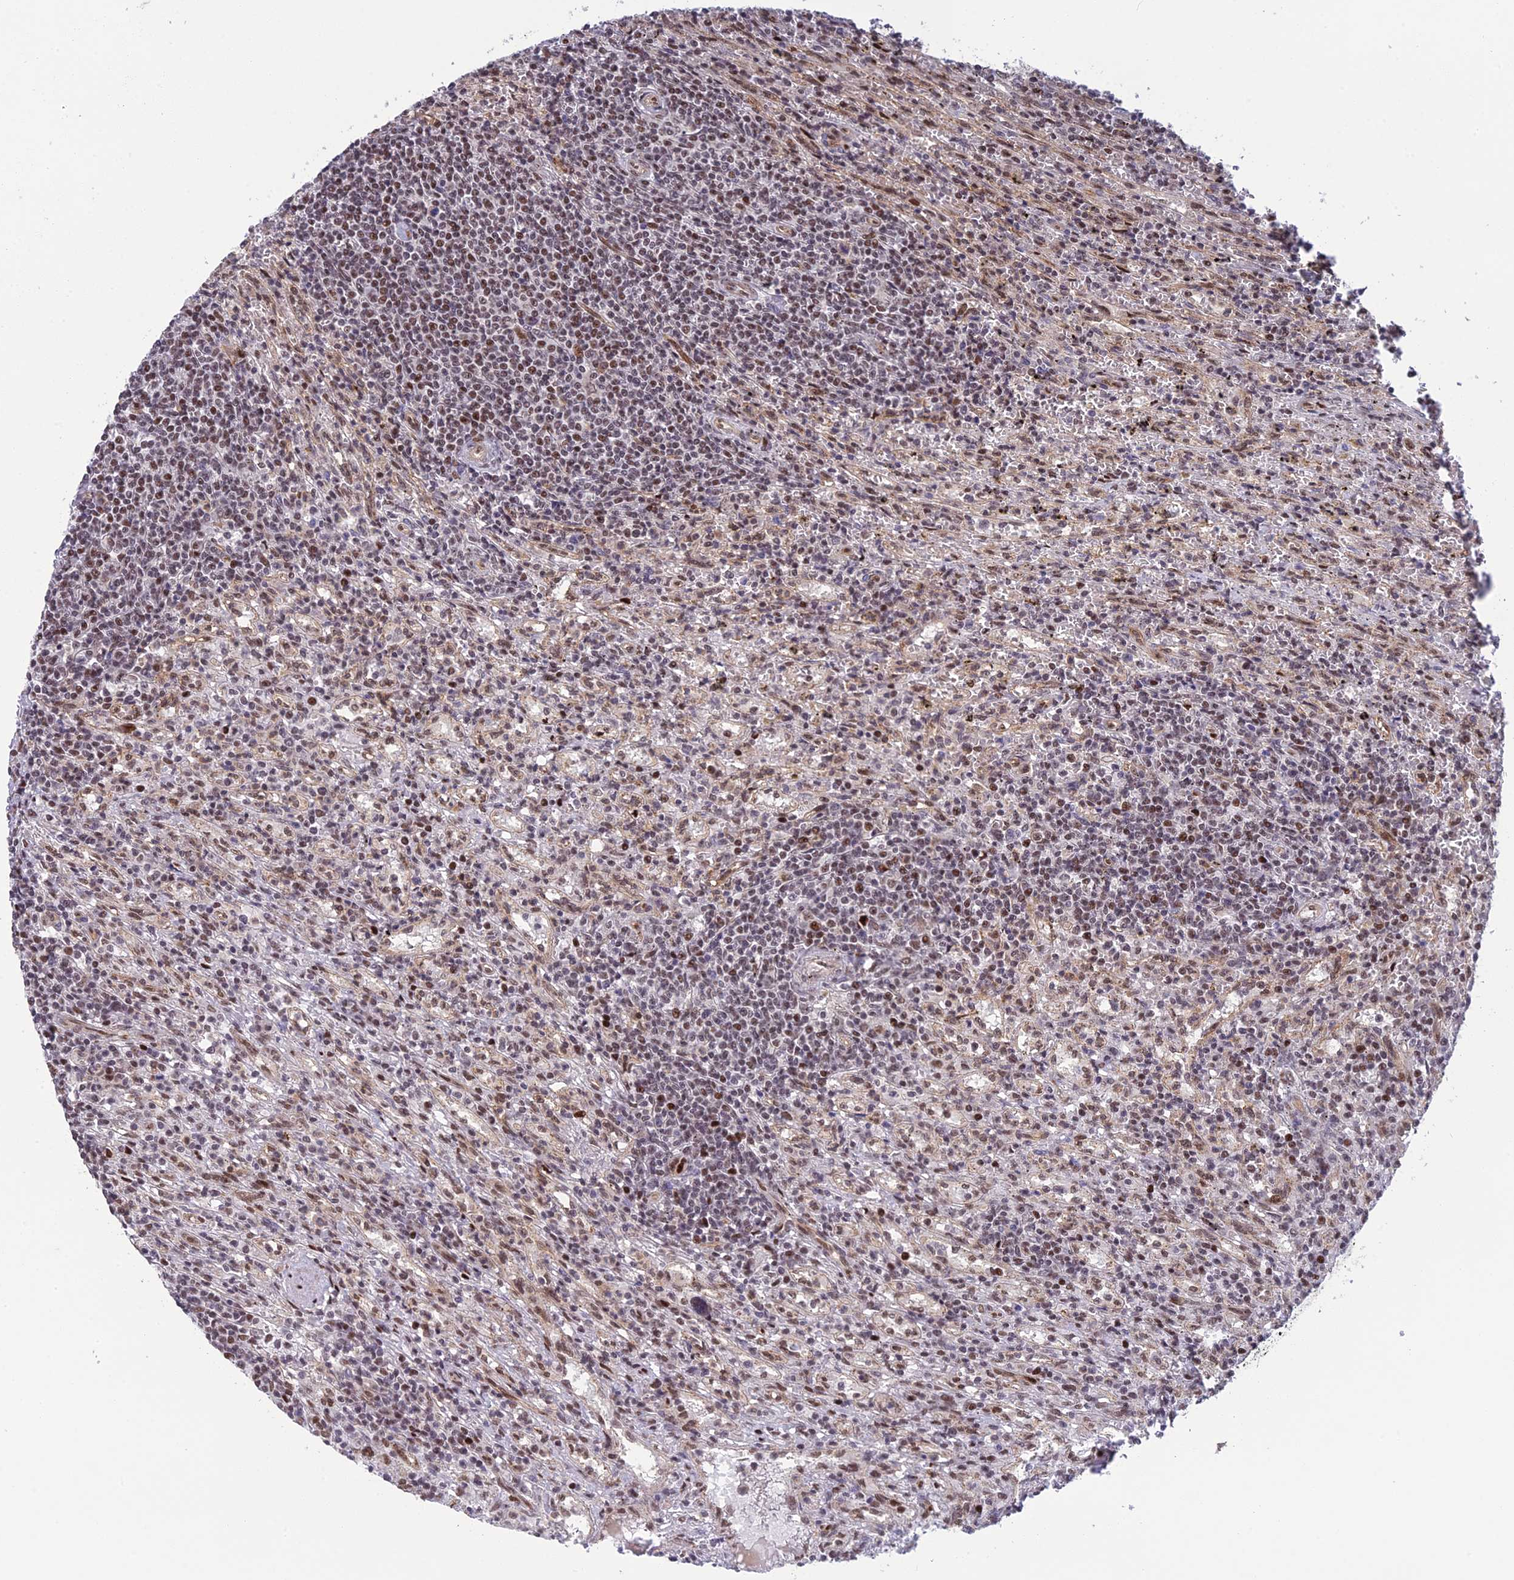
{"staining": {"intensity": "moderate", "quantity": ">75%", "location": "nuclear"}, "tissue": "lymphoma", "cell_type": "Tumor cells", "image_type": "cancer", "snomed": [{"axis": "morphology", "description": "Malignant lymphoma, non-Hodgkin's type, Low grade"}, {"axis": "topography", "description": "Spleen"}], "caption": "Protein positivity by immunohistochemistry (IHC) exhibits moderate nuclear expression in about >75% of tumor cells in malignant lymphoma, non-Hodgkin's type (low-grade).", "gene": "RANBP3", "patient": {"sex": "male", "age": 76}}